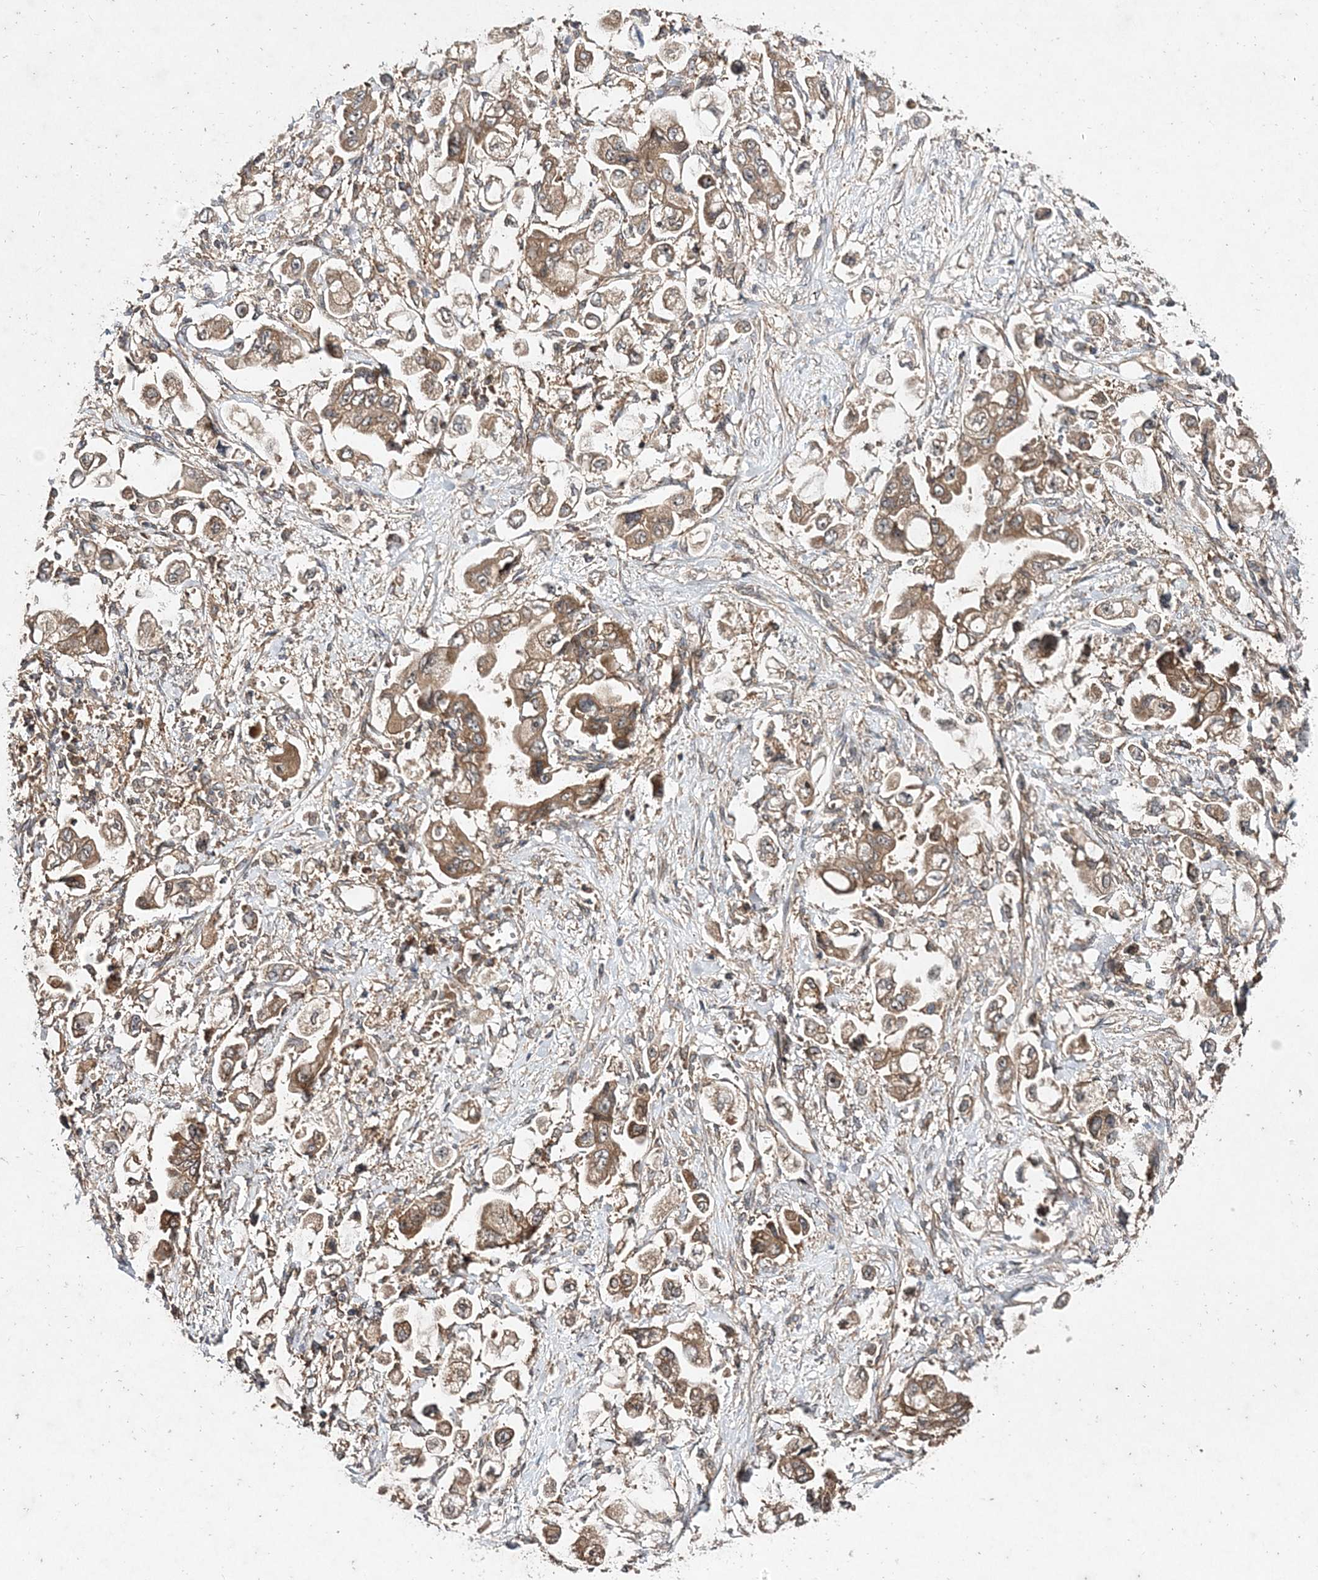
{"staining": {"intensity": "moderate", "quantity": ">75%", "location": "cytoplasmic/membranous"}, "tissue": "stomach cancer", "cell_type": "Tumor cells", "image_type": "cancer", "snomed": [{"axis": "morphology", "description": "Adenocarcinoma, NOS"}, {"axis": "topography", "description": "Stomach"}], "caption": "Moderate cytoplasmic/membranous staining for a protein is appreciated in about >75% of tumor cells of stomach cancer (adenocarcinoma) using immunohistochemistry.", "gene": "TMEM9B", "patient": {"sex": "male", "age": 62}}